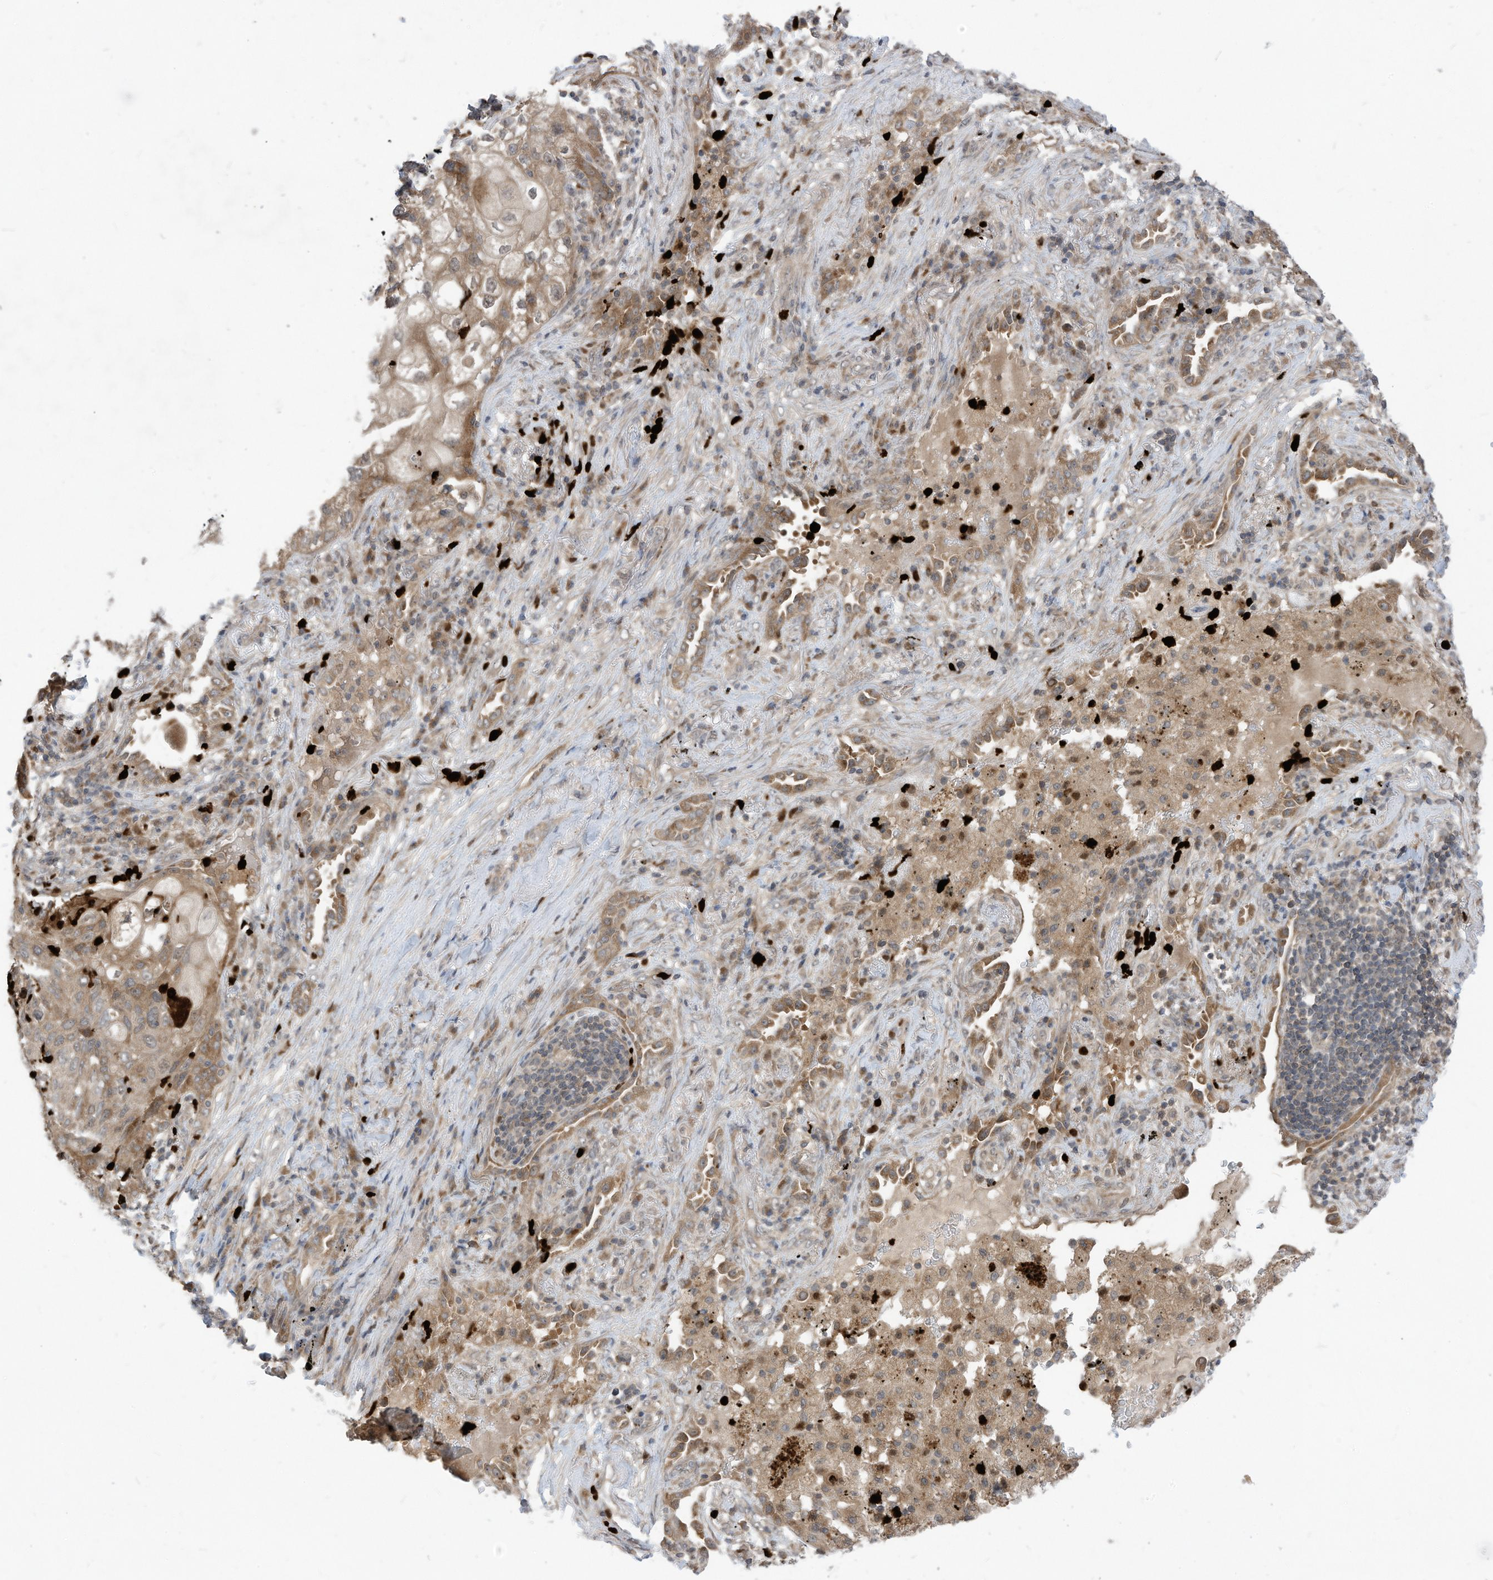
{"staining": {"intensity": "moderate", "quantity": ">75%", "location": "cytoplasmic/membranous"}, "tissue": "lung cancer", "cell_type": "Tumor cells", "image_type": "cancer", "snomed": [{"axis": "morphology", "description": "Squamous cell carcinoma, NOS"}, {"axis": "topography", "description": "Lung"}], "caption": "Protein analysis of lung cancer (squamous cell carcinoma) tissue reveals moderate cytoplasmic/membranous staining in approximately >75% of tumor cells. (Stains: DAB in brown, nuclei in blue, Microscopy: brightfield microscopy at high magnification).", "gene": "CNKSR1", "patient": {"sex": "female", "age": 63}}